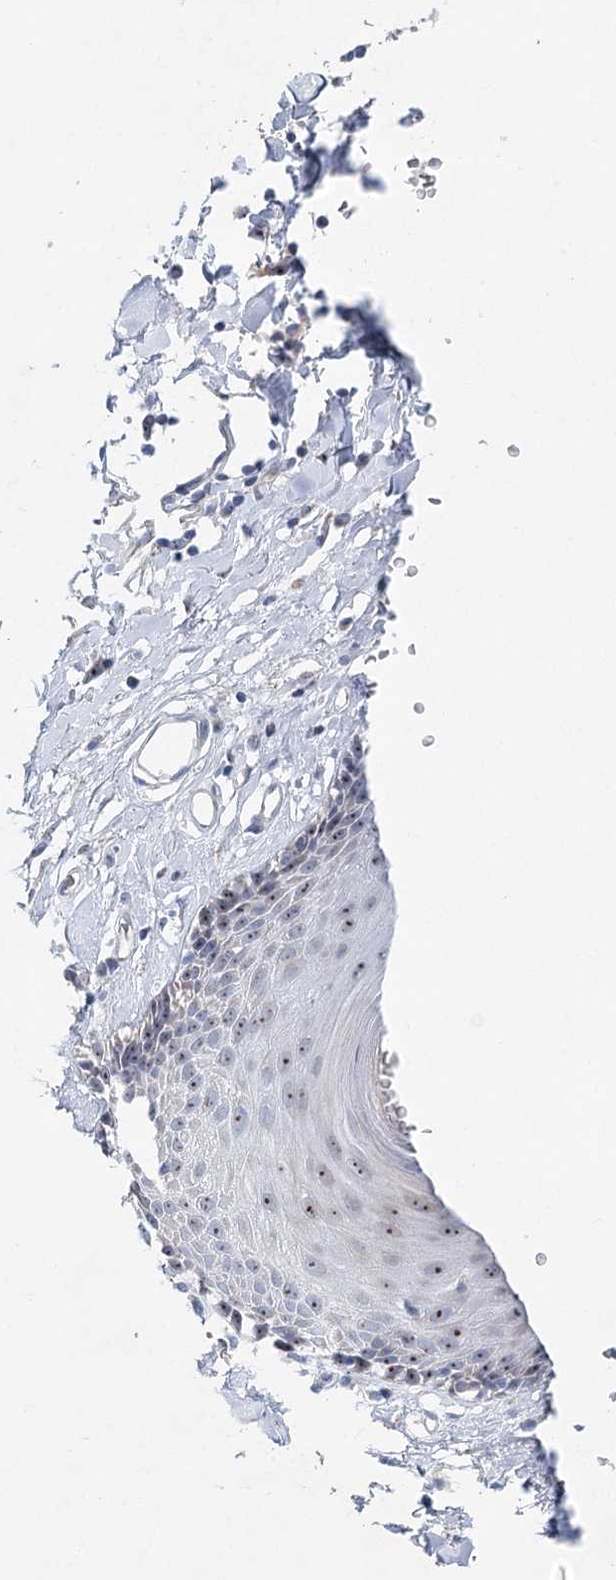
{"staining": {"intensity": "moderate", "quantity": "<25%", "location": "cytoplasmic/membranous,nuclear"}, "tissue": "skin", "cell_type": "Epidermal cells", "image_type": "normal", "snomed": [{"axis": "morphology", "description": "Normal tissue, NOS"}, {"axis": "topography", "description": "Vulva"}], "caption": "Human skin stained with a protein marker displays moderate staining in epidermal cells.", "gene": "RBM43", "patient": {"sex": "female", "age": 68}}